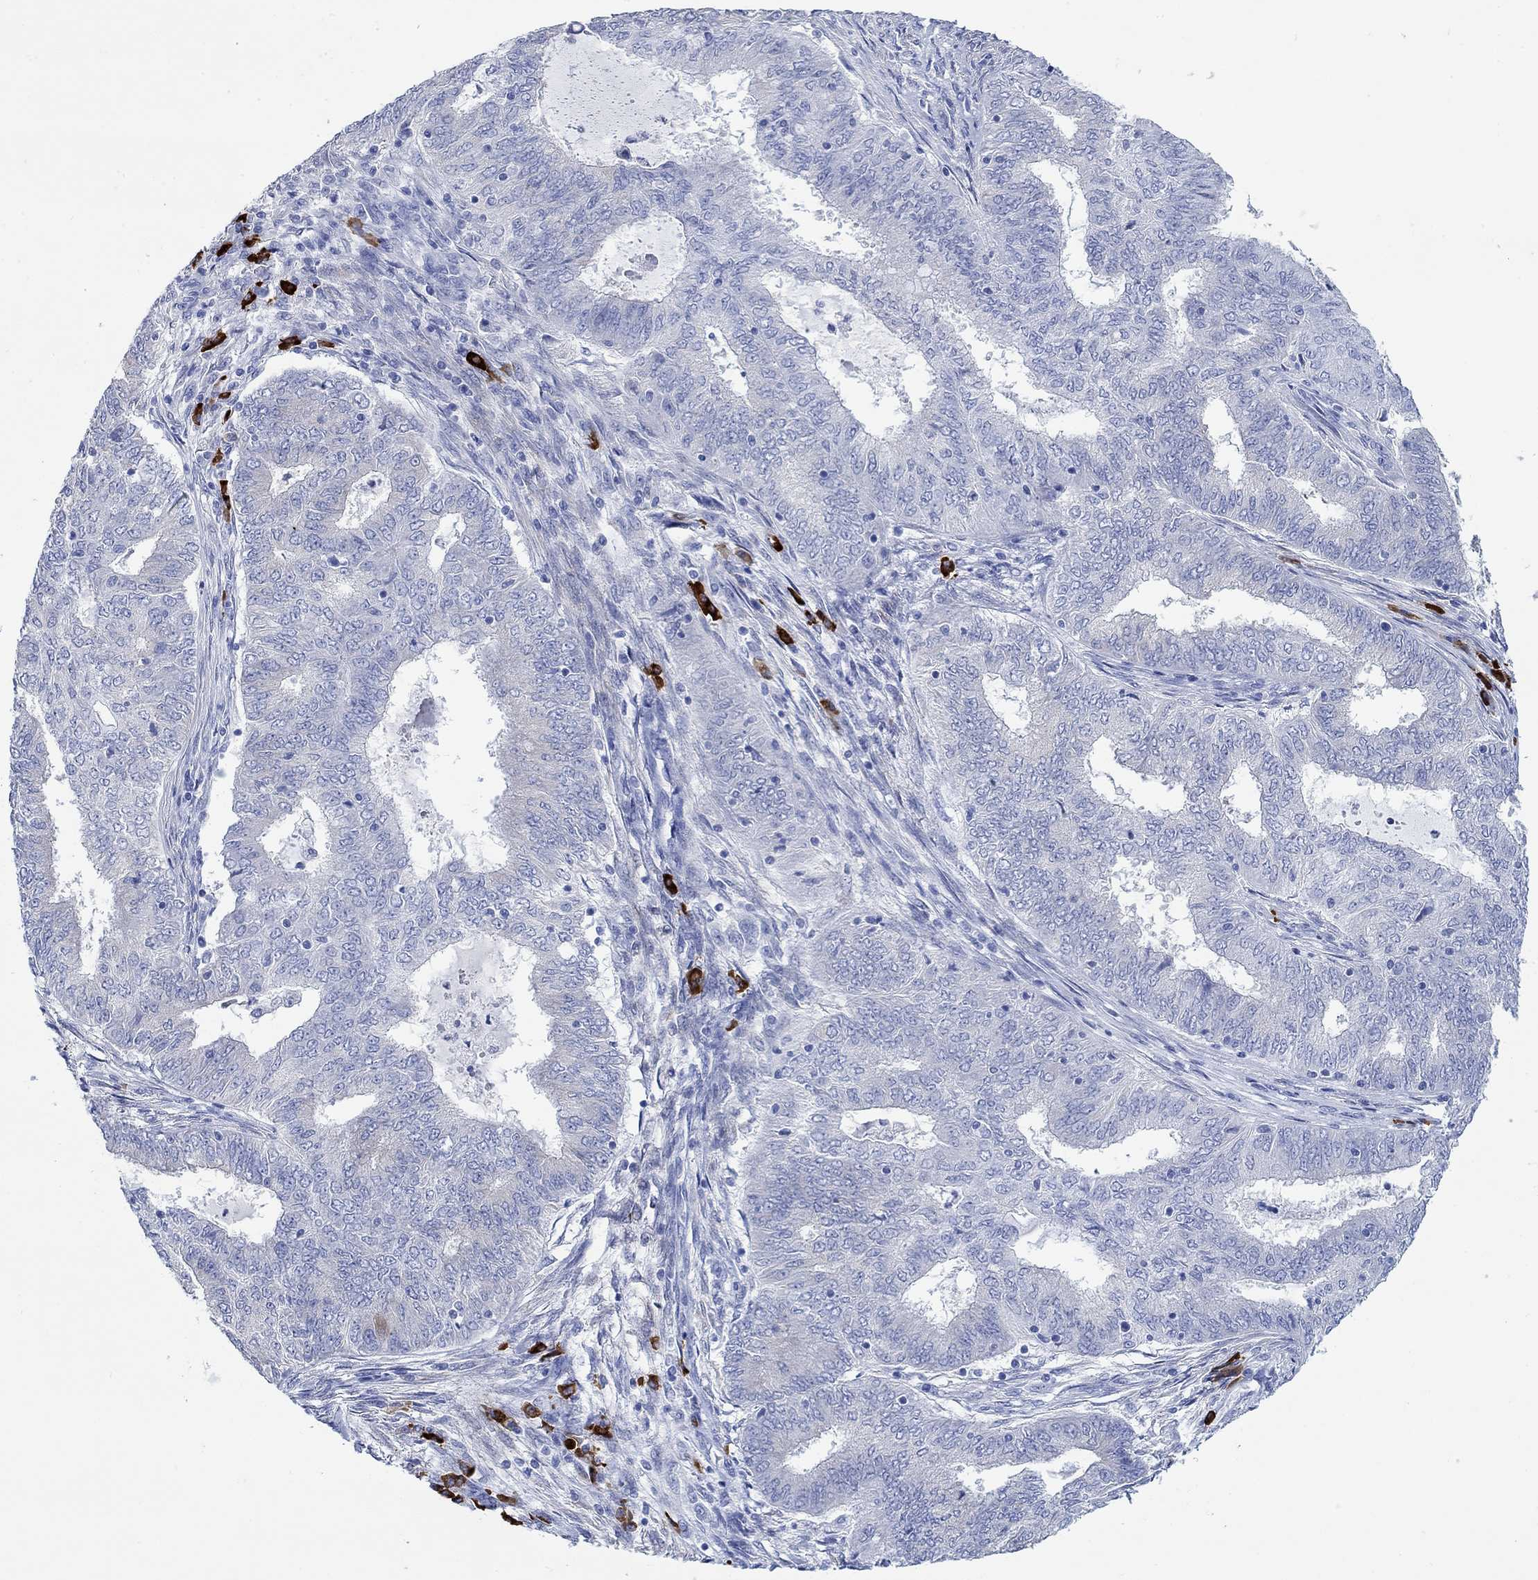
{"staining": {"intensity": "negative", "quantity": "none", "location": "none"}, "tissue": "endometrial cancer", "cell_type": "Tumor cells", "image_type": "cancer", "snomed": [{"axis": "morphology", "description": "Adenocarcinoma, NOS"}, {"axis": "topography", "description": "Endometrium"}], "caption": "This histopathology image is of endometrial cancer (adenocarcinoma) stained with IHC to label a protein in brown with the nuclei are counter-stained blue. There is no staining in tumor cells.", "gene": "P2RY6", "patient": {"sex": "female", "age": 62}}